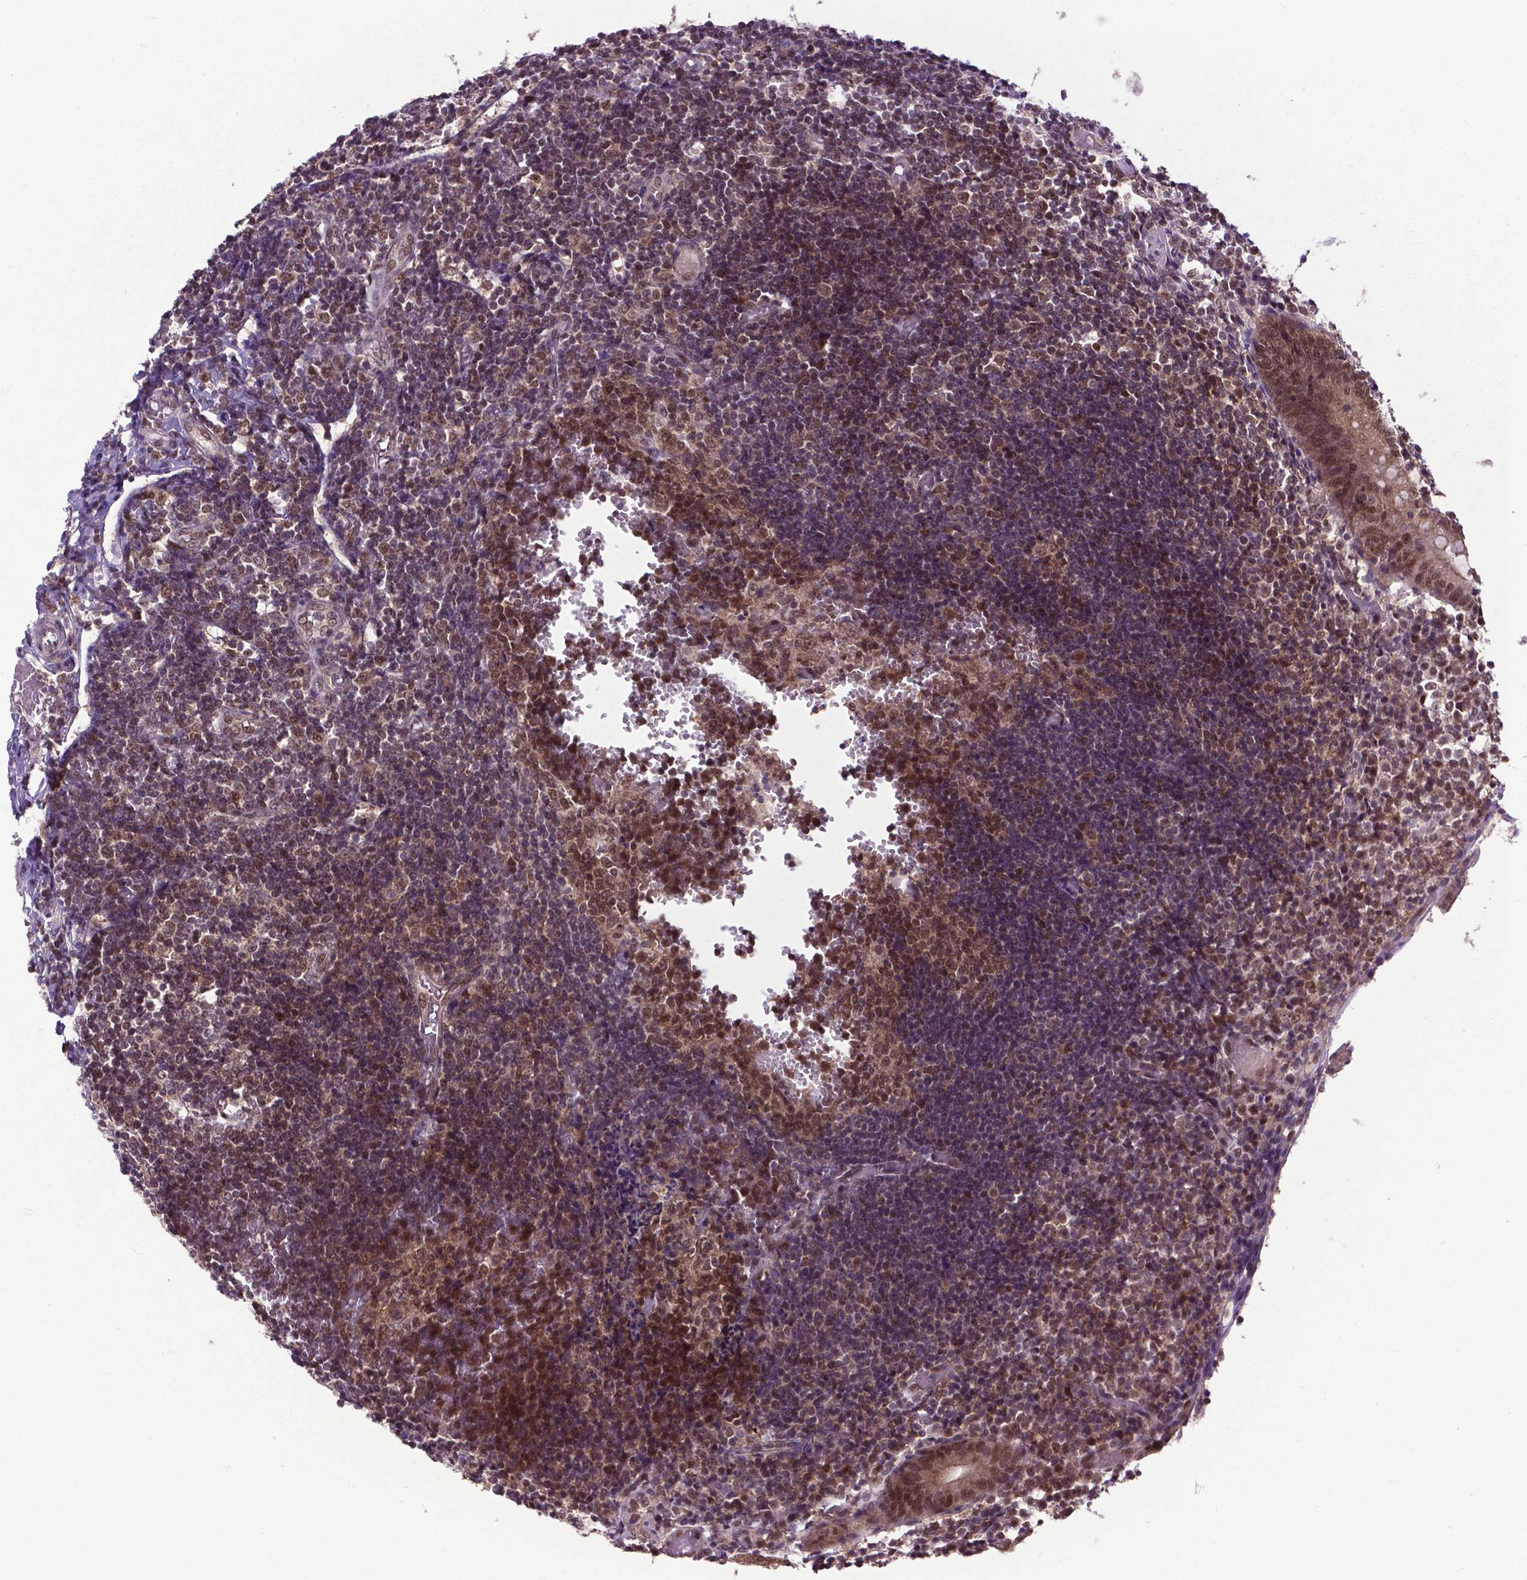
{"staining": {"intensity": "moderate", "quantity": ">75%", "location": "cytoplasmic/membranous,nuclear"}, "tissue": "appendix", "cell_type": "Glandular cells", "image_type": "normal", "snomed": [{"axis": "morphology", "description": "Normal tissue, NOS"}, {"axis": "topography", "description": "Appendix"}], "caption": "Appendix stained with a brown dye reveals moderate cytoplasmic/membranous,nuclear positive staining in approximately >75% of glandular cells.", "gene": "FAF1", "patient": {"sex": "female", "age": 32}}